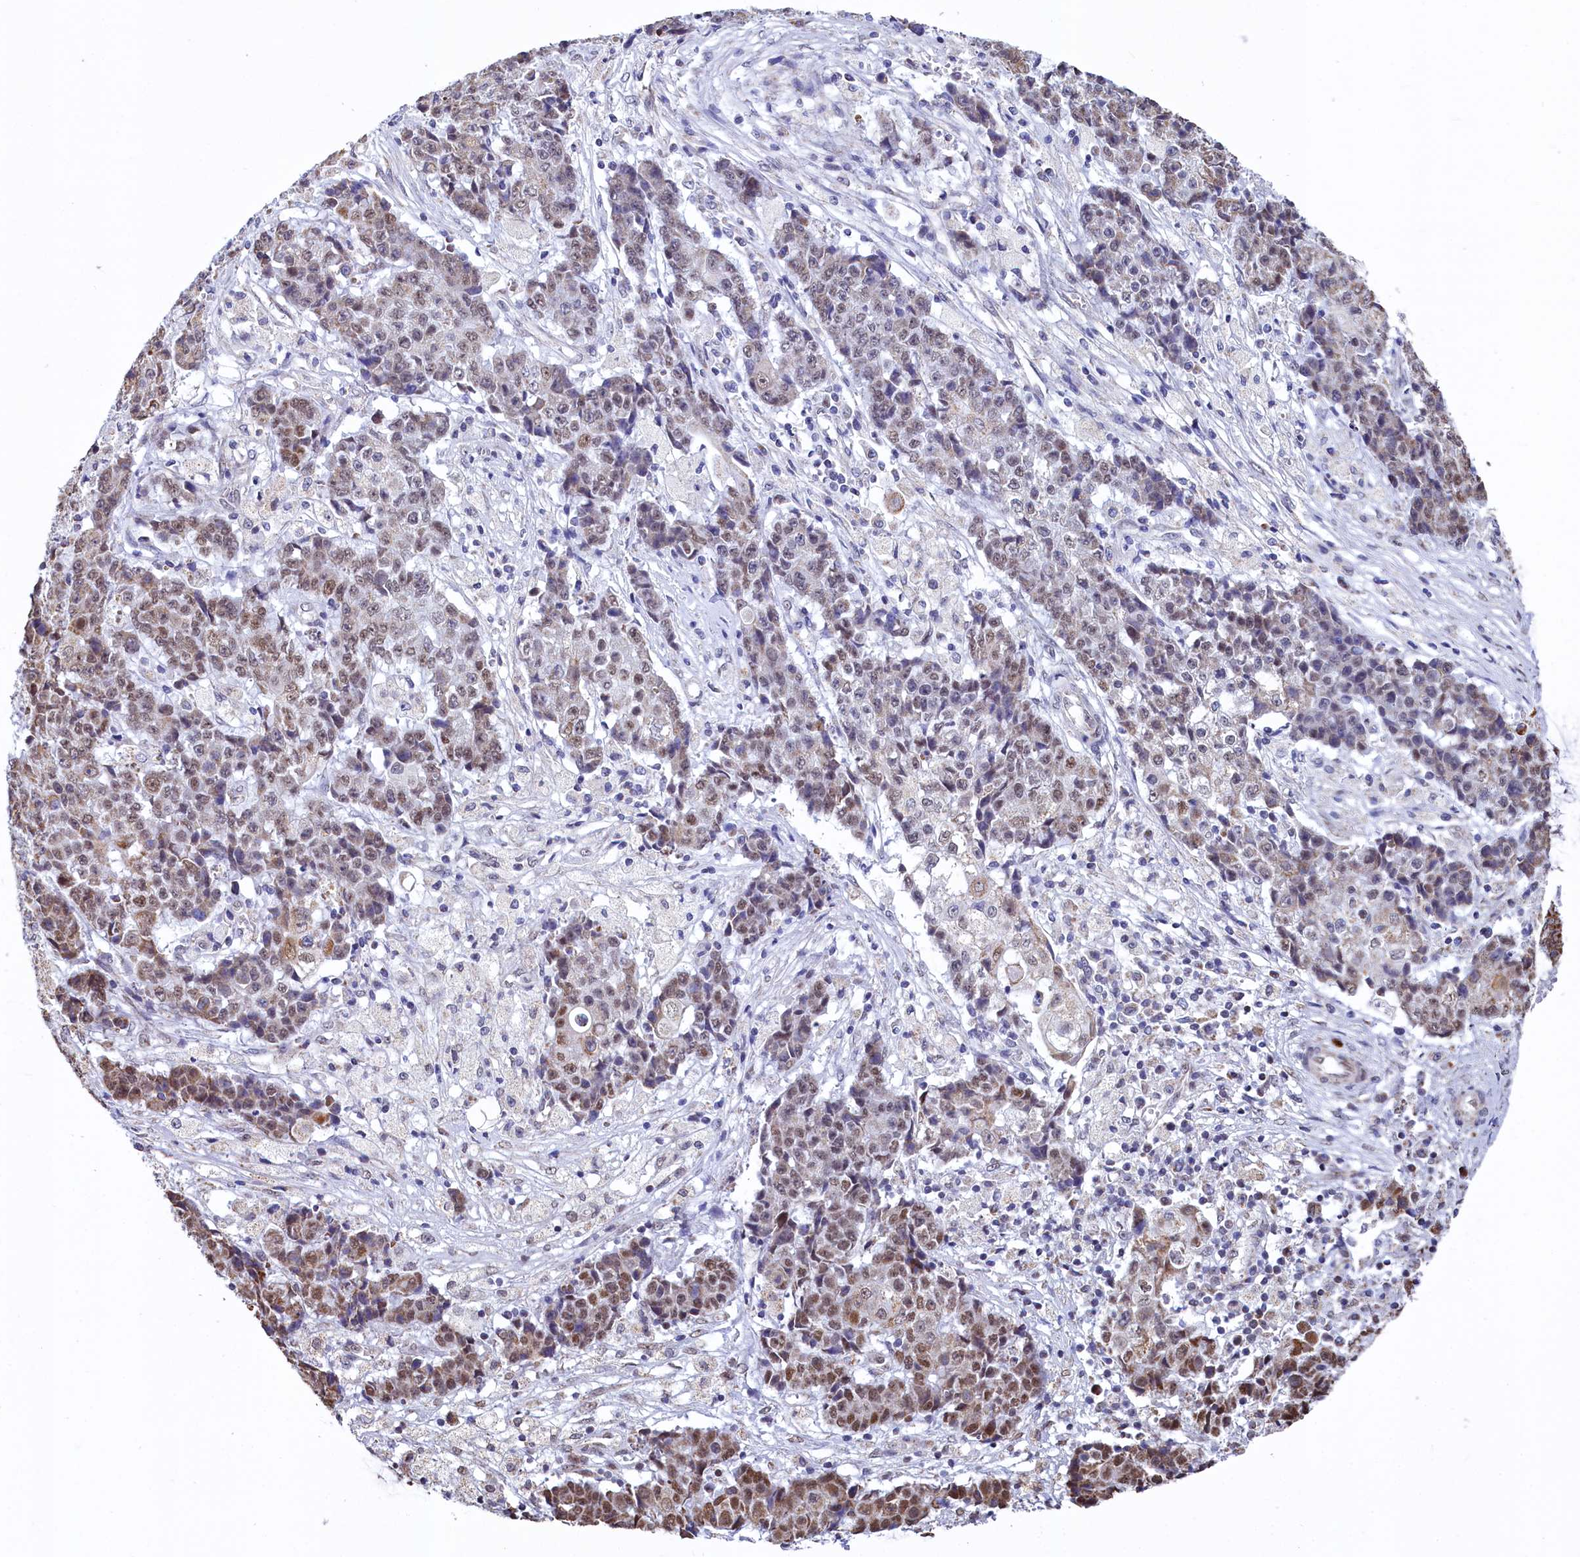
{"staining": {"intensity": "moderate", "quantity": "25%-75%", "location": "nuclear"}, "tissue": "ovarian cancer", "cell_type": "Tumor cells", "image_type": "cancer", "snomed": [{"axis": "morphology", "description": "Carcinoma, endometroid"}, {"axis": "topography", "description": "Ovary"}], "caption": "About 25%-75% of tumor cells in endometroid carcinoma (ovarian) reveal moderate nuclear protein expression as visualized by brown immunohistochemical staining.", "gene": "MORN3", "patient": {"sex": "female", "age": 42}}